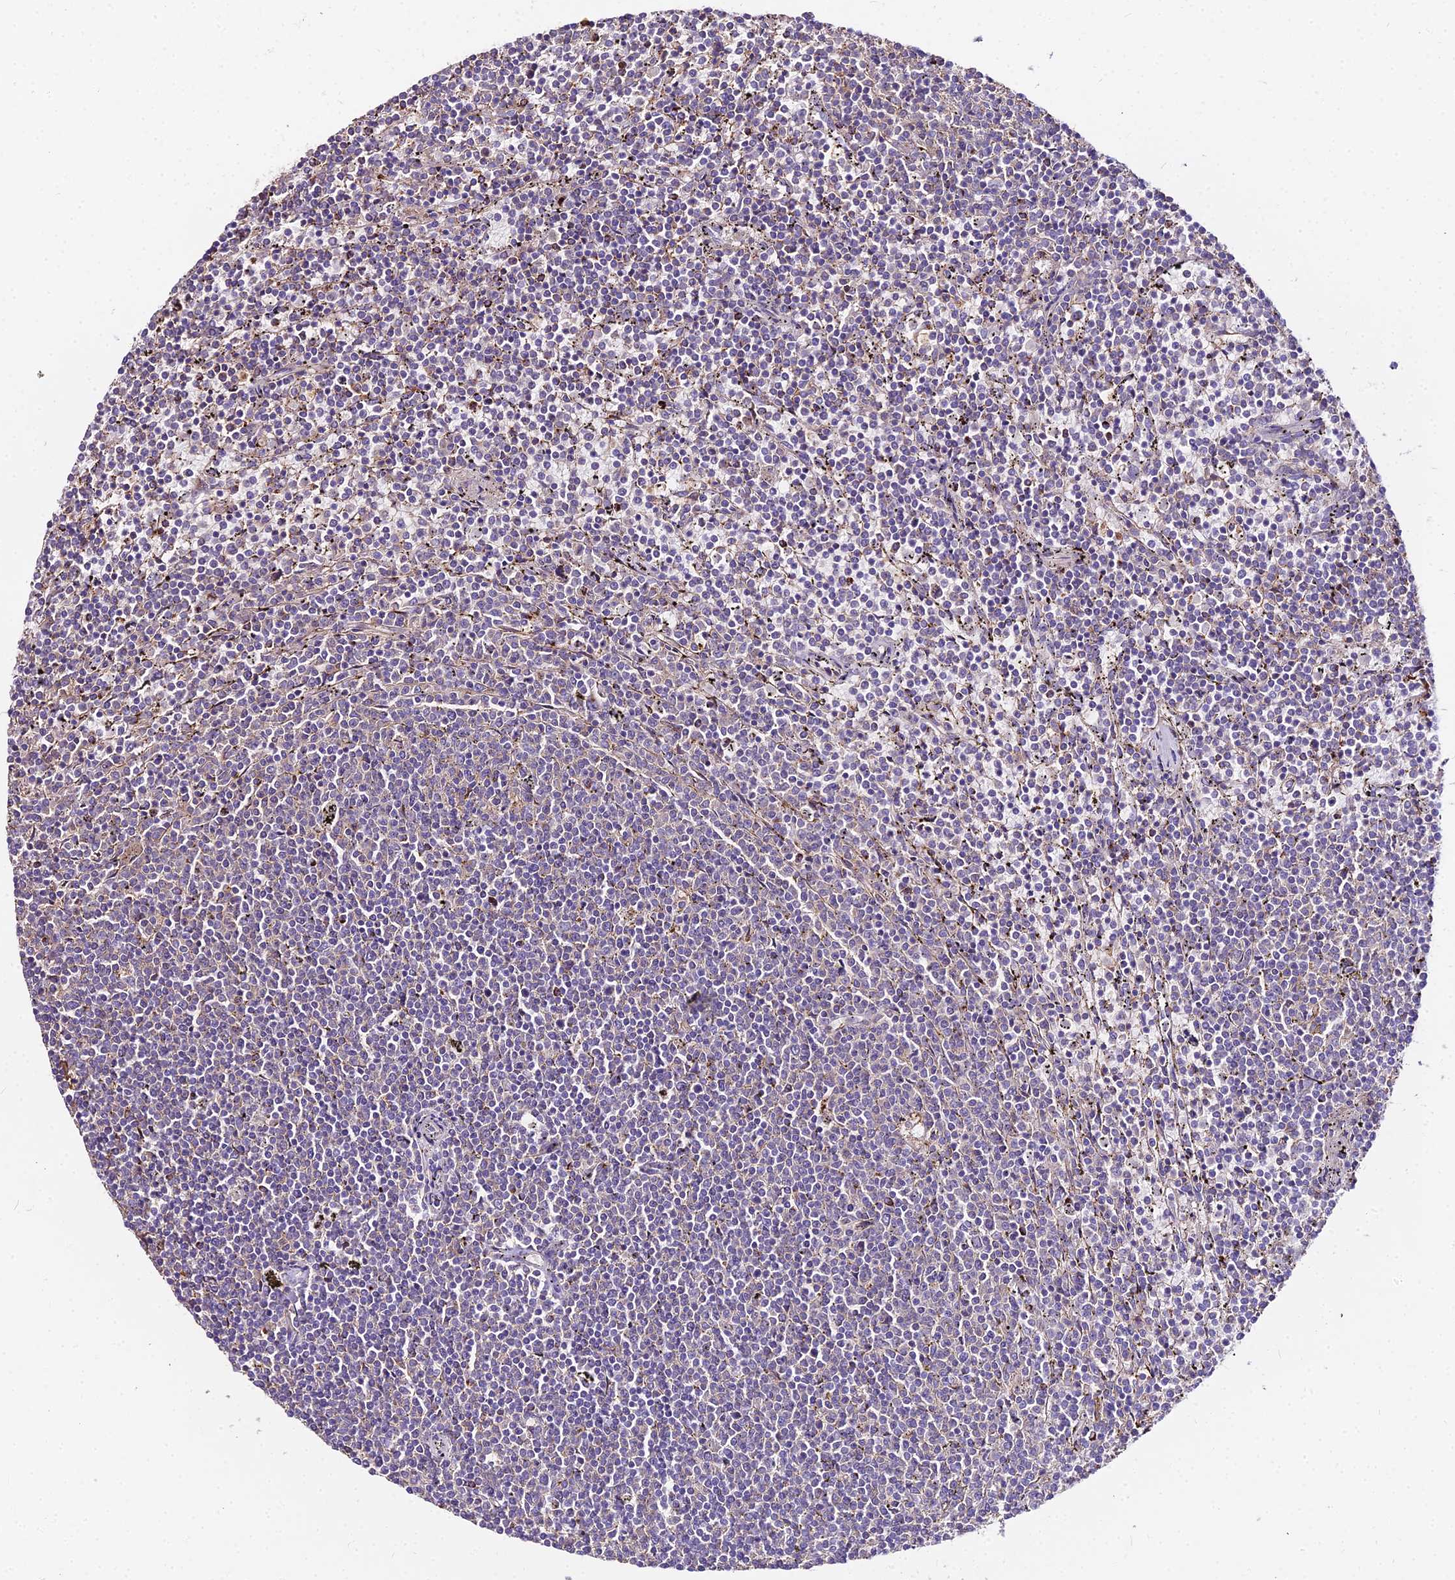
{"staining": {"intensity": "negative", "quantity": "none", "location": "none"}, "tissue": "lymphoma", "cell_type": "Tumor cells", "image_type": "cancer", "snomed": [{"axis": "morphology", "description": "Malignant lymphoma, non-Hodgkin's type, Low grade"}, {"axis": "topography", "description": "Spleen"}], "caption": "Immunohistochemical staining of human malignant lymphoma, non-Hodgkin's type (low-grade) reveals no significant staining in tumor cells.", "gene": "GLYAT", "patient": {"sex": "female", "age": 50}}